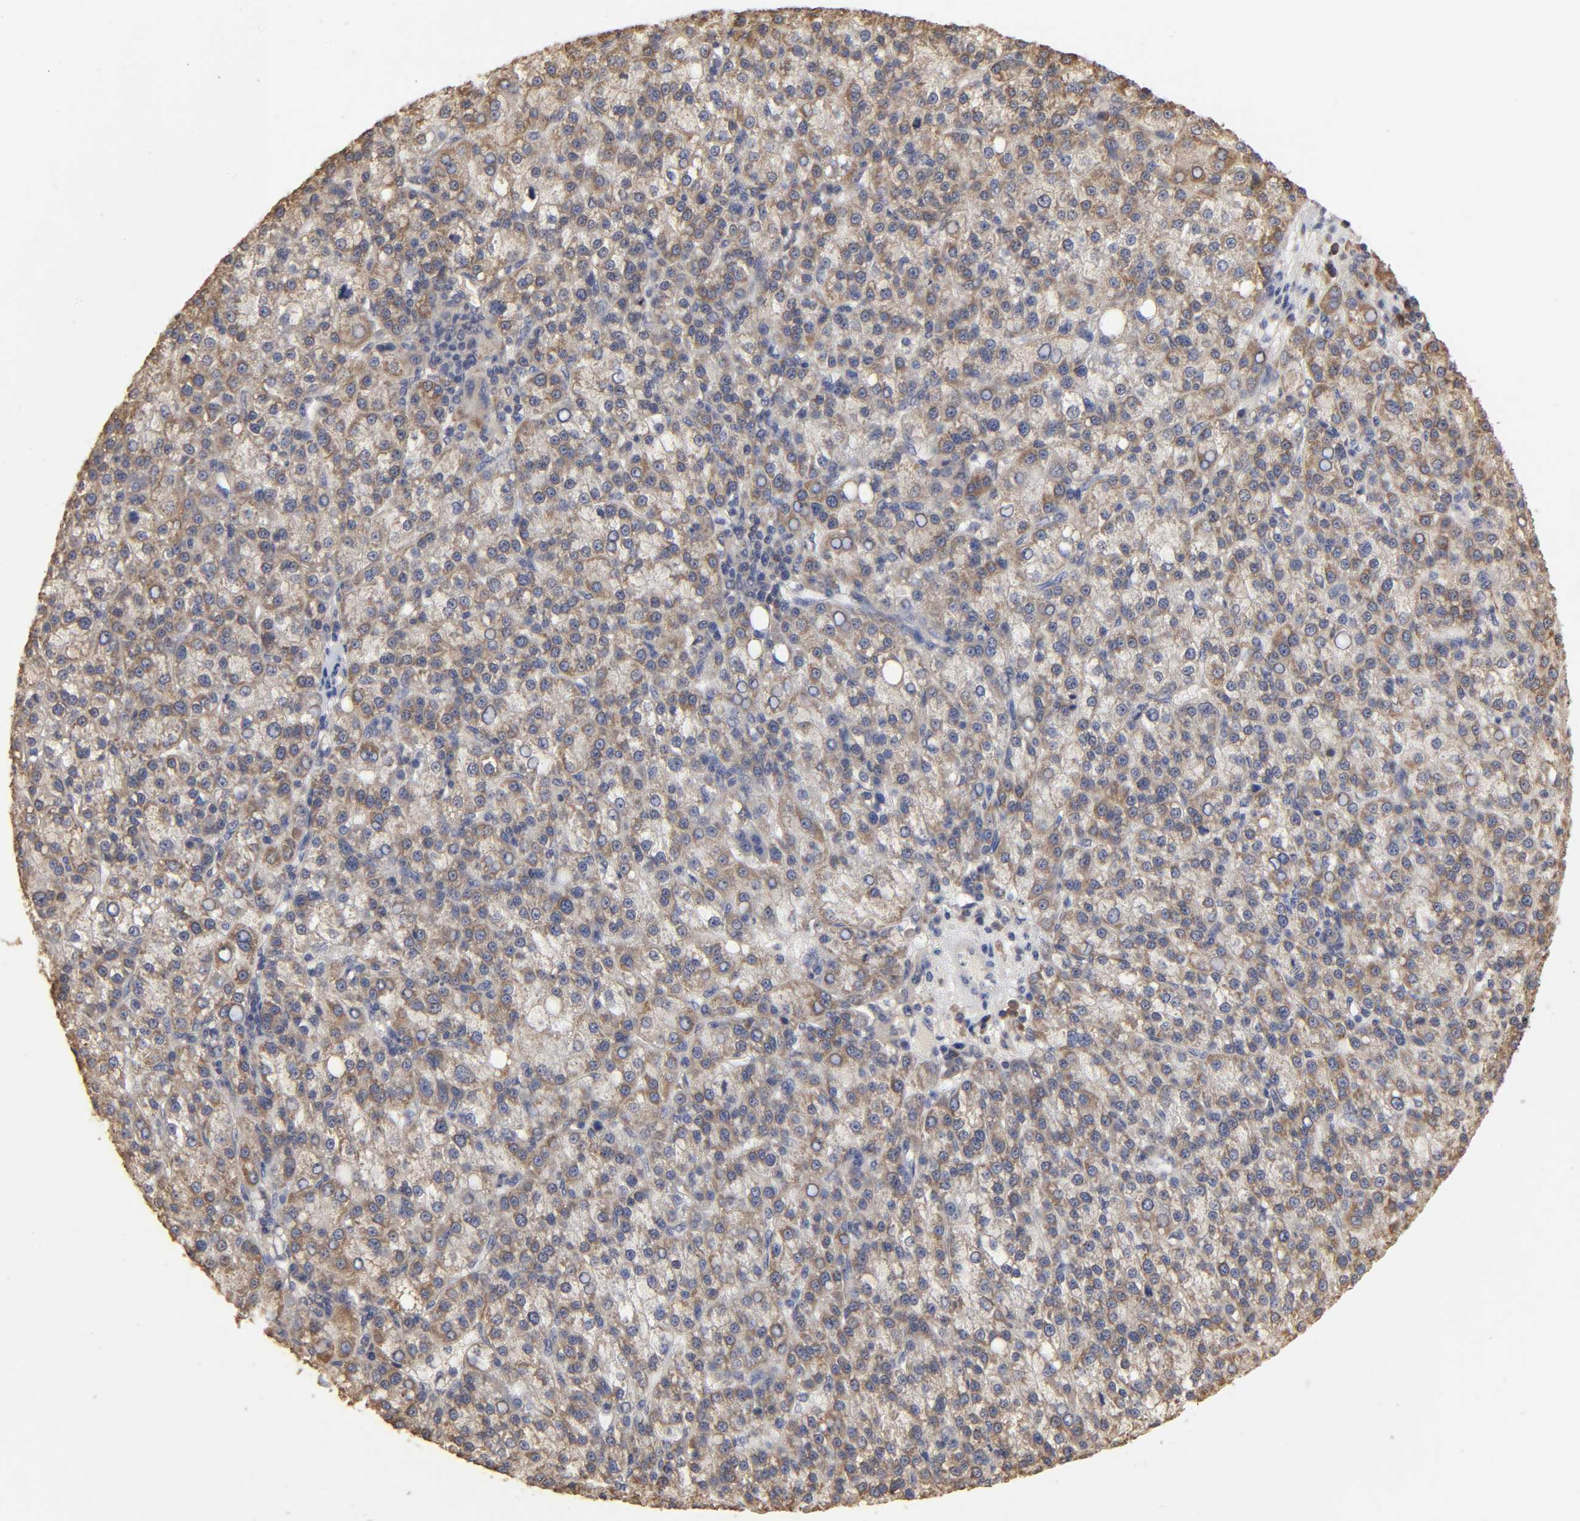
{"staining": {"intensity": "moderate", "quantity": "25%-75%", "location": "cytoplasmic/membranous"}, "tissue": "liver cancer", "cell_type": "Tumor cells", "image_type": "cancer", "snomed": [{"axis": "morphology", "description": "Carcinoma, Hepatocellular, NOS"}, {"axis": "topography", "description": "Liver"}], "caption": "A micrograph of liver hepatocellular carcinoma stained for a protein displays moderate cytoplasmic/membranous brown staining in tumor cells.", "gene": "EIF4G2", "patient": {"sex": "female", "age": 58}}